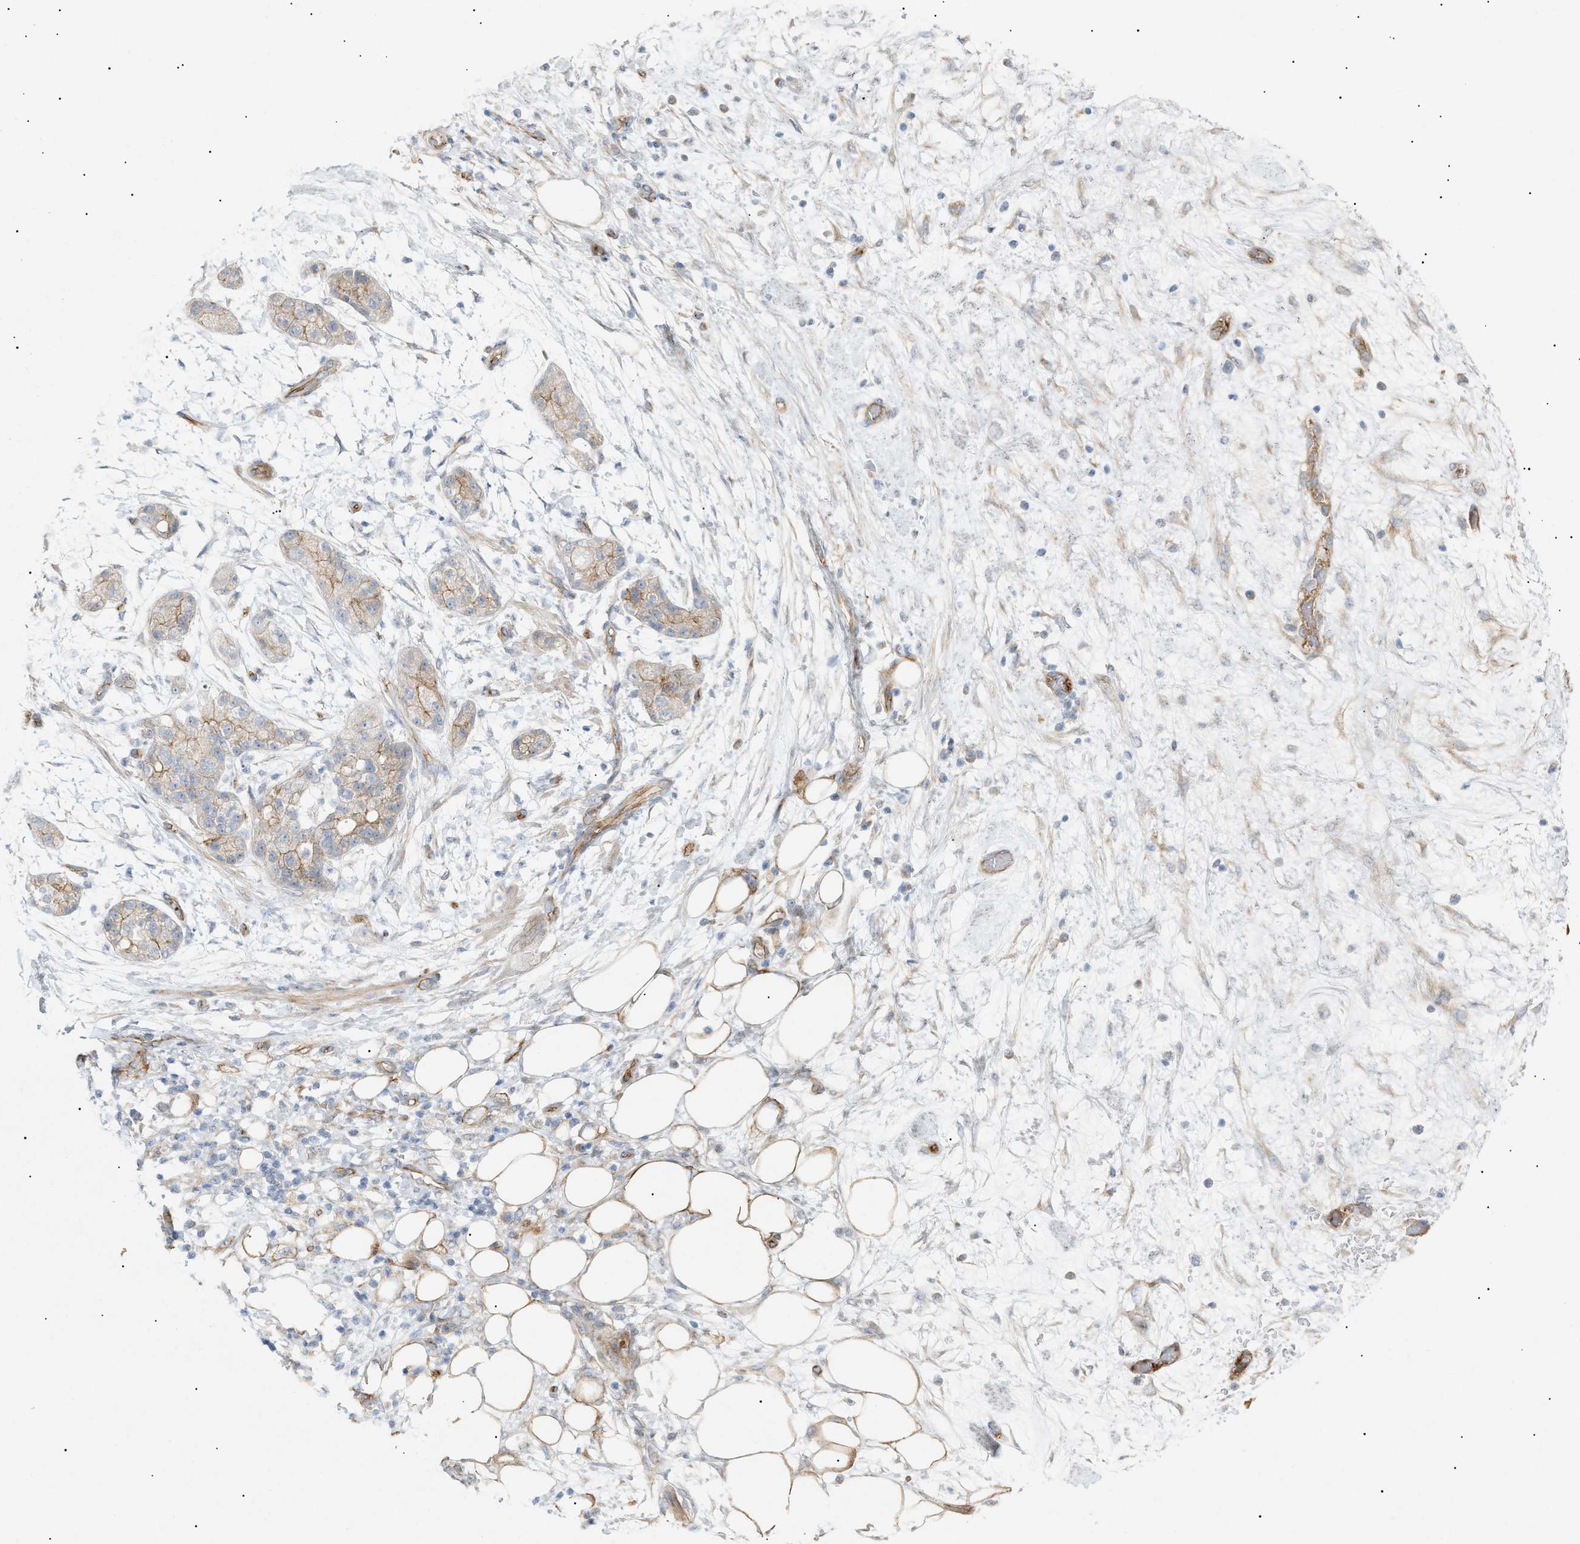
{"staining": {"intensity": "weak", "quantity": "<25%", "location": "cytoplasmic/membranous"}, "tissue": "pancreatic cancer", "cell_type": "Tumor cells", "image_type": "cancer", "snomed": [{"axis": "morphology", "description": "Adenocarcinoma, NOS"}, {"axis": "topography", "description": "Pancreas"}], "caption": "This is an IHC histopathology image of adenocarcinoma (pancreatic). There is no staining in tumor cells.", "gene": "ZFHX2", "patient": {"sex": "female", "age": 78}}